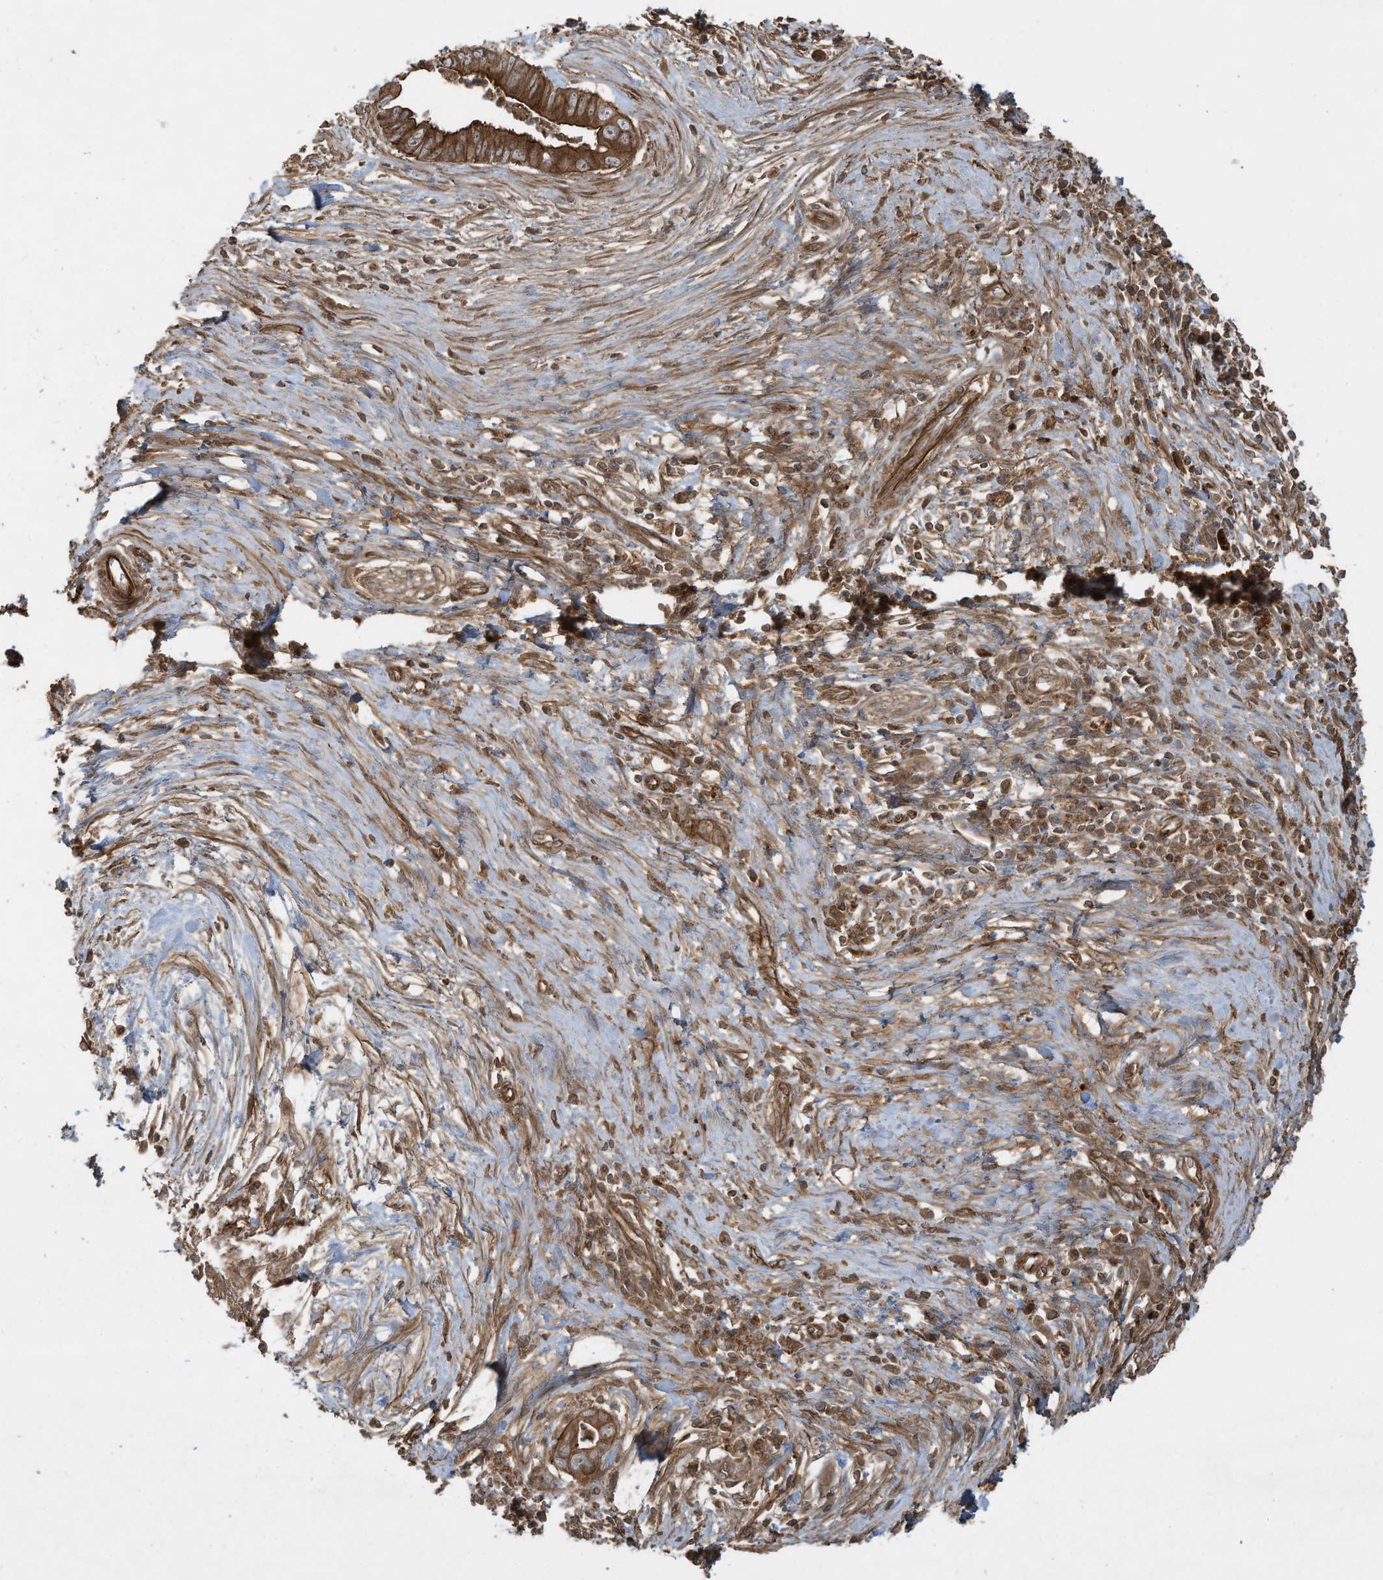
{"staining": {"intensity": "strong", "quantity": ">75%", "location": "cytoplasmic/membranous"}, "tissue": "pancreatic cancer", "cell_type": "Tumor cells", "image_type": "cancer", "snomed": [{"axis": "morphology", "description": "Adenocarcinoma, NOS"}, {"axis": "topography", "description": "Pancreas"}], "caption": "This is an image of immunohistochemistry staining of pancreatic adenocarcinoma, which shows strong expression in the cytoplasmic/membranous of tumor cells.", "gene": "DDIT4", "patient": {"sex": "male", "age": 75}}